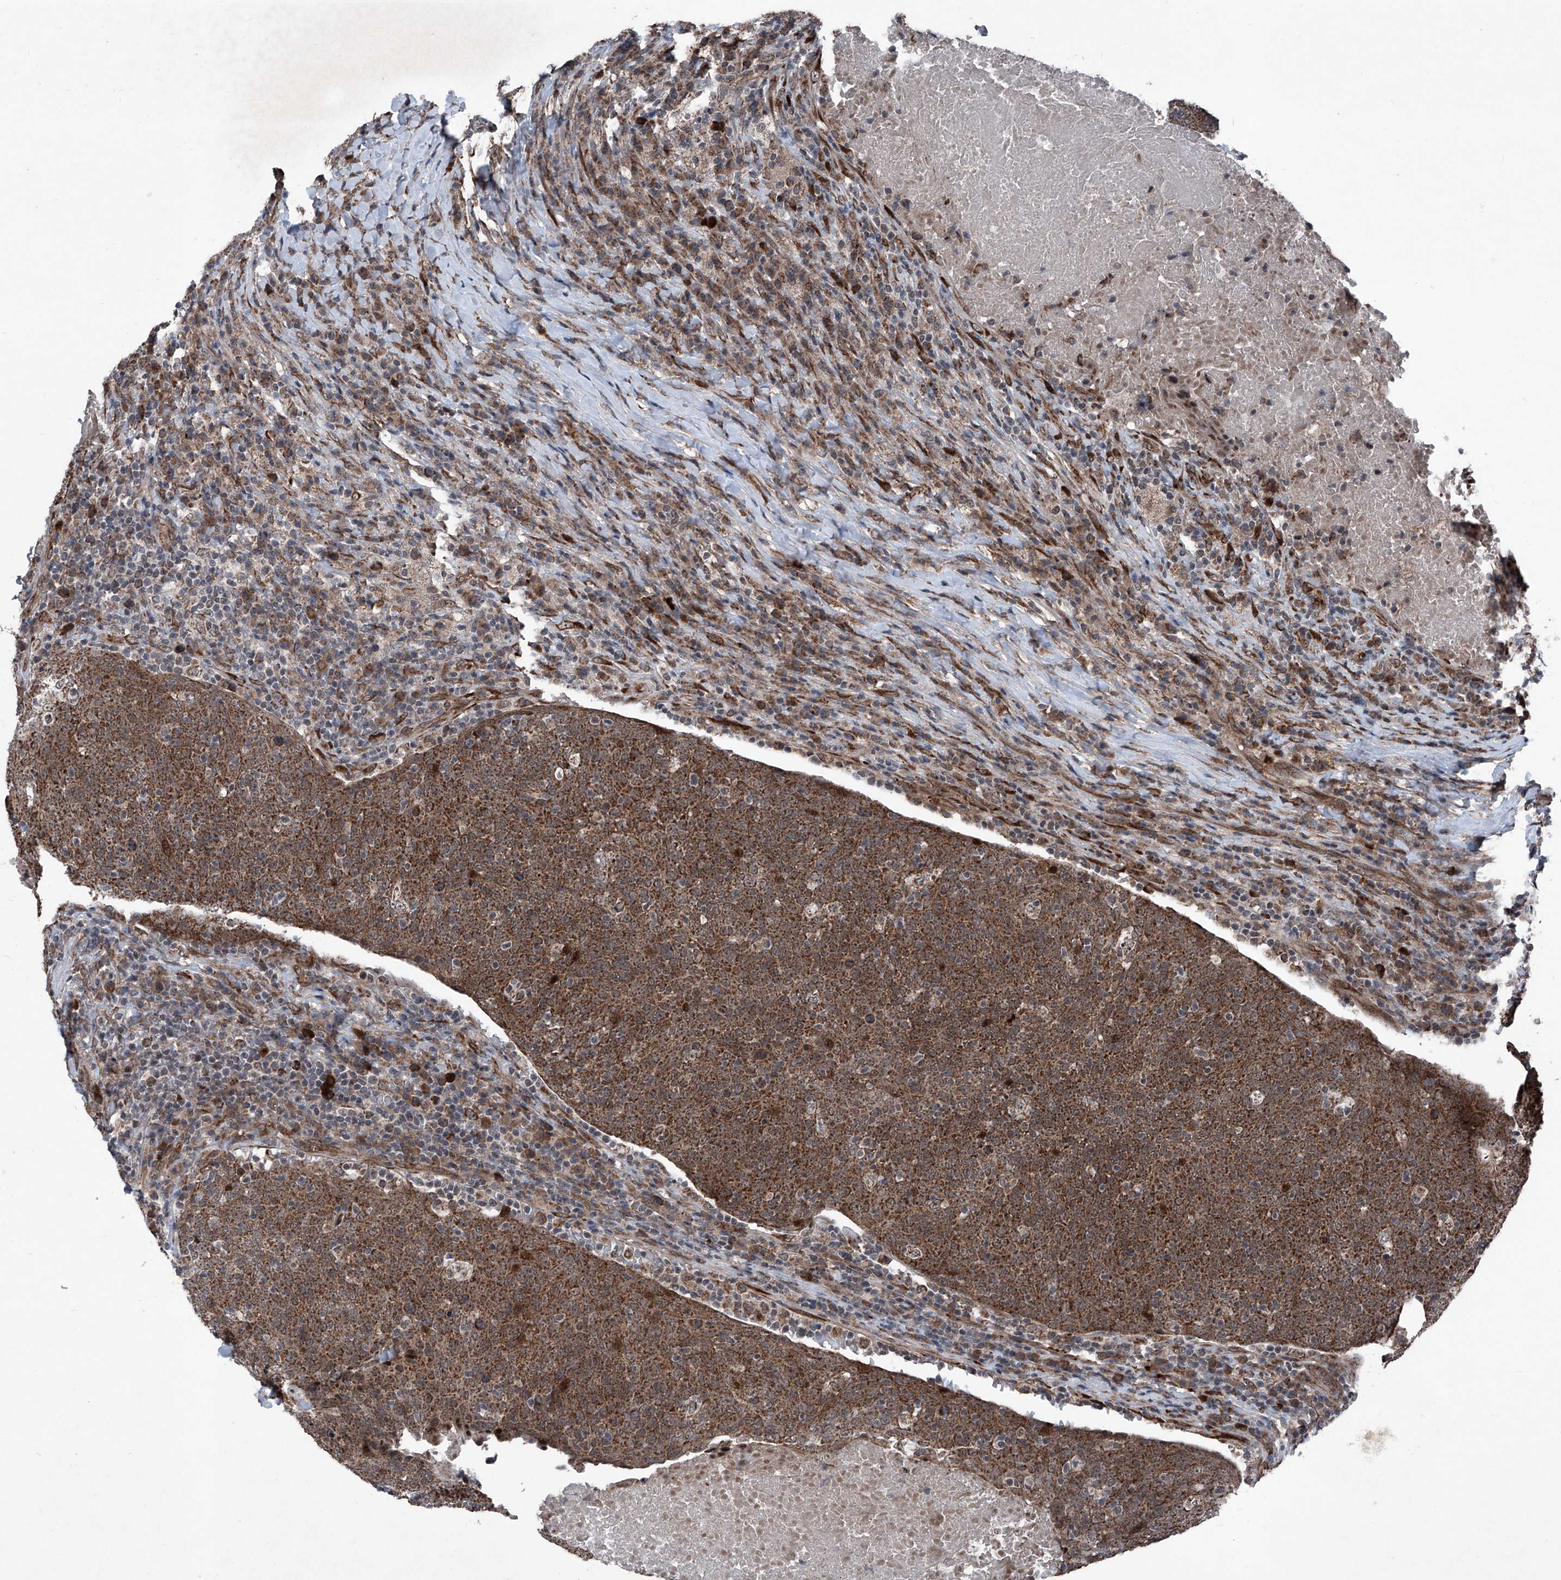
{"staining": {"intensity": "strong", "quantity": ">75%", "location": "cytoplasmic/membranous"}, "tissue": "head and neck cancer", "cell_type": "Tumor cells", "image_type": "cancer", "snomed": [{"axis": "morphology", "description": "Squamous cell carcinoma, NOS"}, {"axis": "morphology", "description": "Squamous cell carcinoma, metastatic, NOS"}, {"axis": "topography", "description": "Lymph node"}, {"axis": "topography", "description": "Head-Neck"}], "caption": "Metastatic squamous cell carcinoma (head and neck) stained with DAB (3,3'-diaminobenzidine) immunohistochemistry (IHC) displays high levels of strong cytoplasmic/membranous staining in approximately >75% of tumor cells.", "gene": "COA7", "patient": {"sex": "male", "age": 62}}